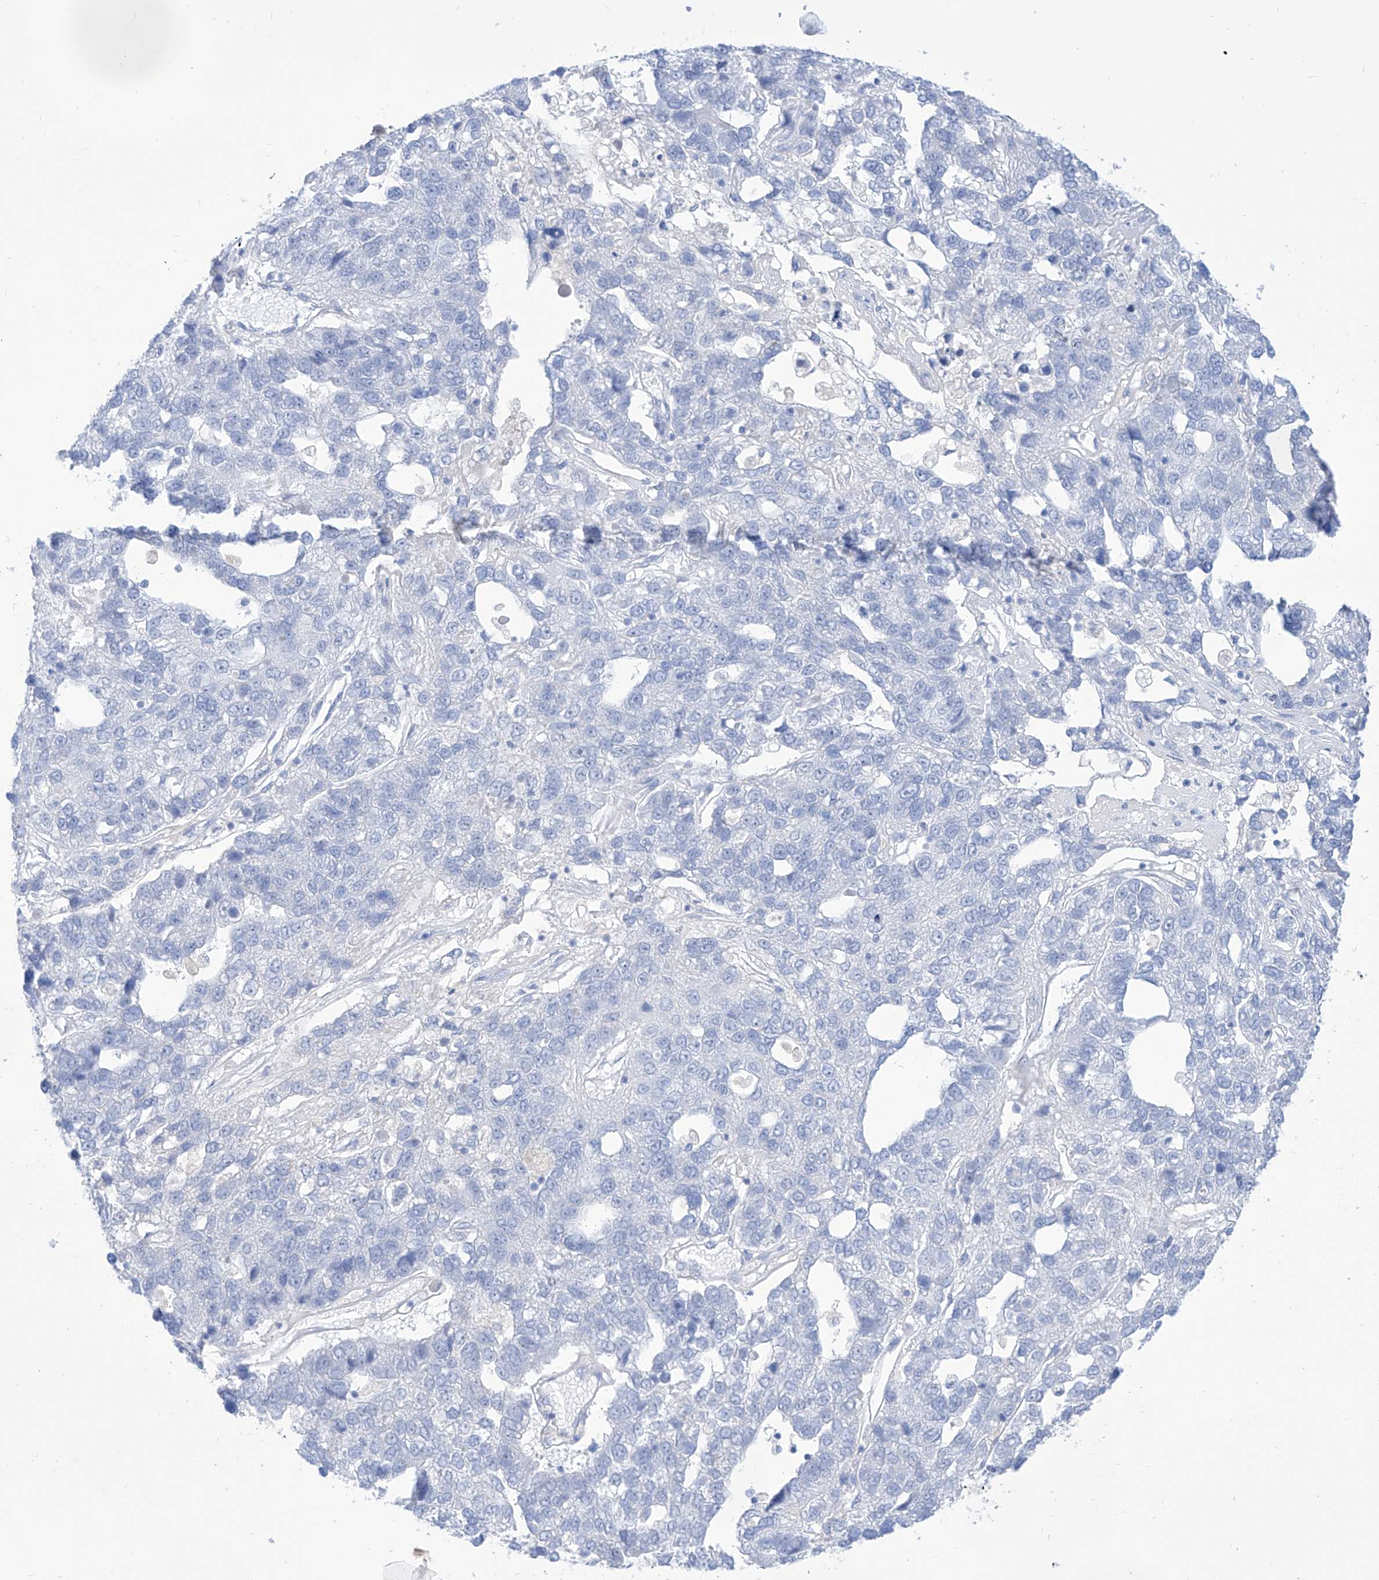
{"staining": {"intensity": "negative", "quantity": "none", "location": "none"}, "tissue": "pancreatic cancer", "cell_type": "Tumor cells", "image_type": "cancer", "snomed": [{"axis": "morphology", "description": "Adenocarcinoma, NOS"}, {"axis": "topography", "description": "Pancreas"}], "caption": "Tumor cells are negative for brown protein staining in pancreatic adenocarcinoma.", "gene": "PDXK", "patient": {"sex": "female", "age": 61}}